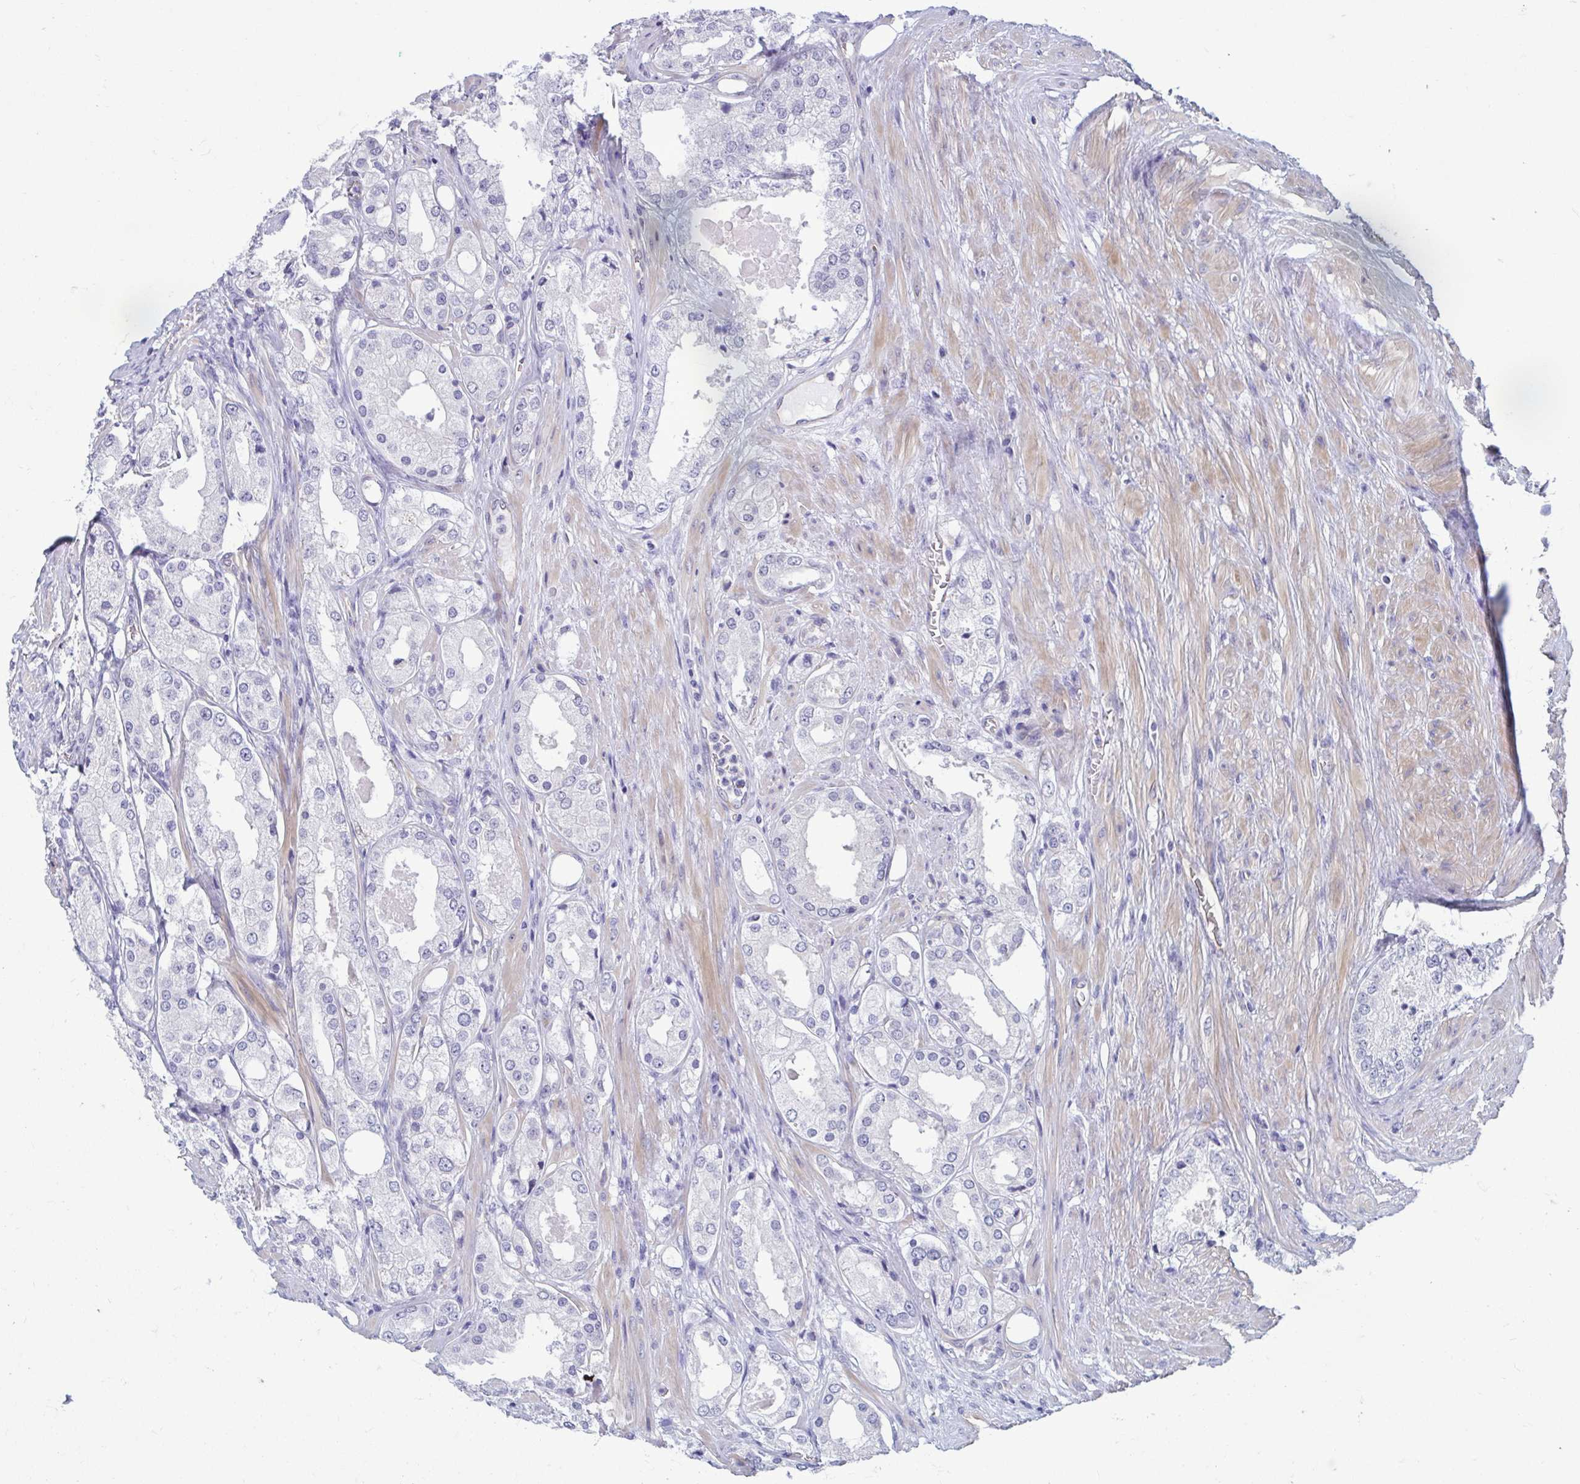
{"staining": {"intensity": "negative", "quantity": "none", "location": "none"}, "tissue": "prostate cancer", "cell_type": "Tumor cells", "image_type": "cancer", "snomed": [{"axis": "morphology", "description": "Adenocarcinoma, Low grade"}, {"axis": "topography", "description": "Prostate"}], "caption": "IHC histopathology image of human prostate cancer stained for a protein (brown), which reveals no expression in tumor cells. (Stains: DAB immunohistochemistry with hematoxylin counter stain, Microscopy: brightfield microscopy at high magnification).", "gene": "MORC4", "patient": {"sex": "male", "age": 68}}